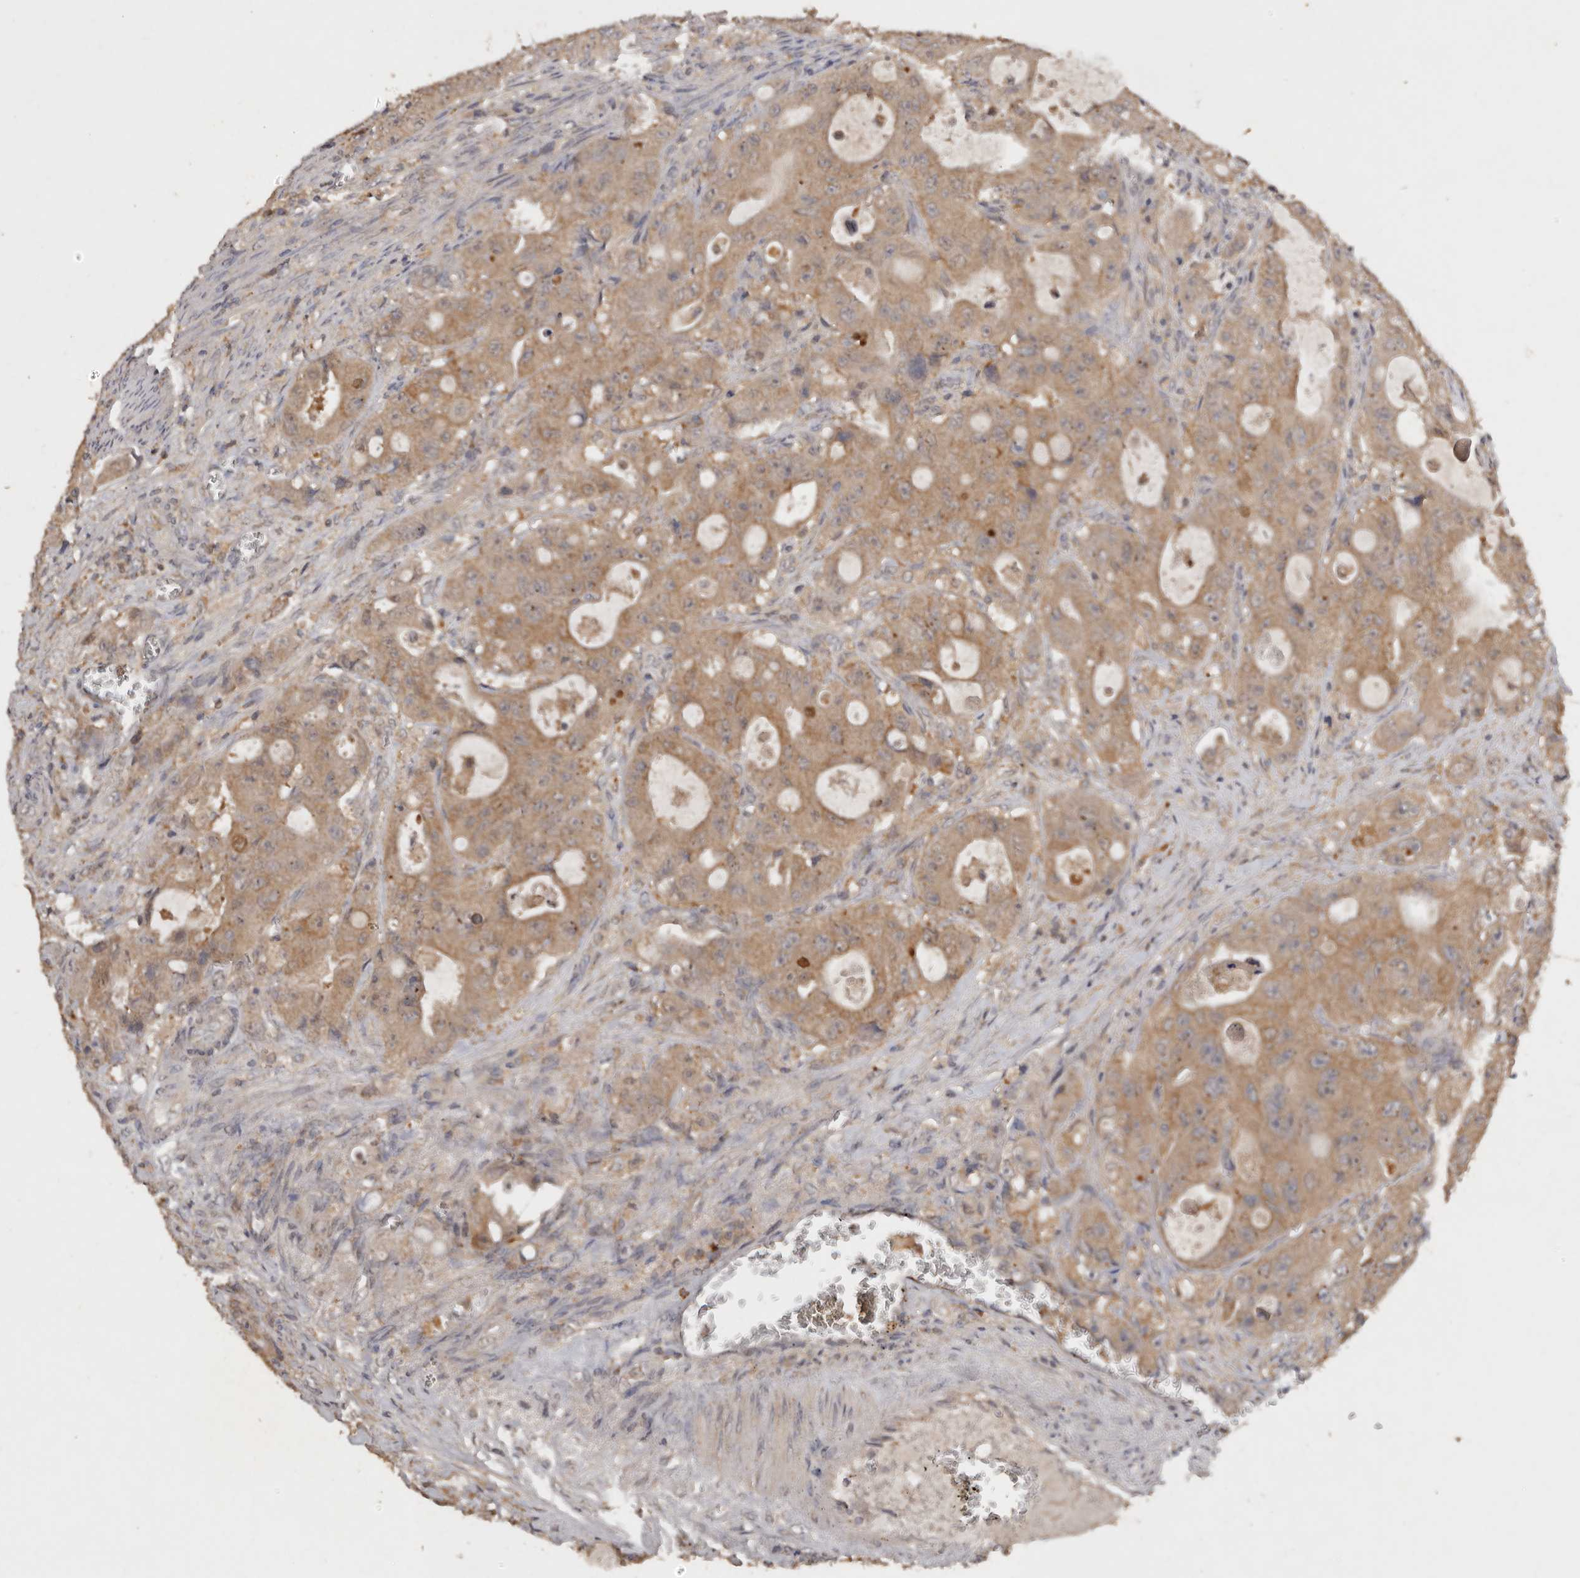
{"staining": {"intensity": "moderate", "quantity": ">75%", "location": "cytoplasmic/membranous"}, "tissue": "colorectal cancer", "cell_type": "Tumor cells", "image_type": "cancer", "snomed": [{"axis": "morphology", "description": "Adenocarcinoma, NOS"}, {"axis": "topography", "description": "Colon"}], "caption": "IHC (DAB) staining of colorectal adenocarcinoma exhibits moderate cytoplasmic/membranous protein staining in about >75% of tumor cells.", "gene": "EDEM1", "patient": {"sex": "female", "age": 46}}